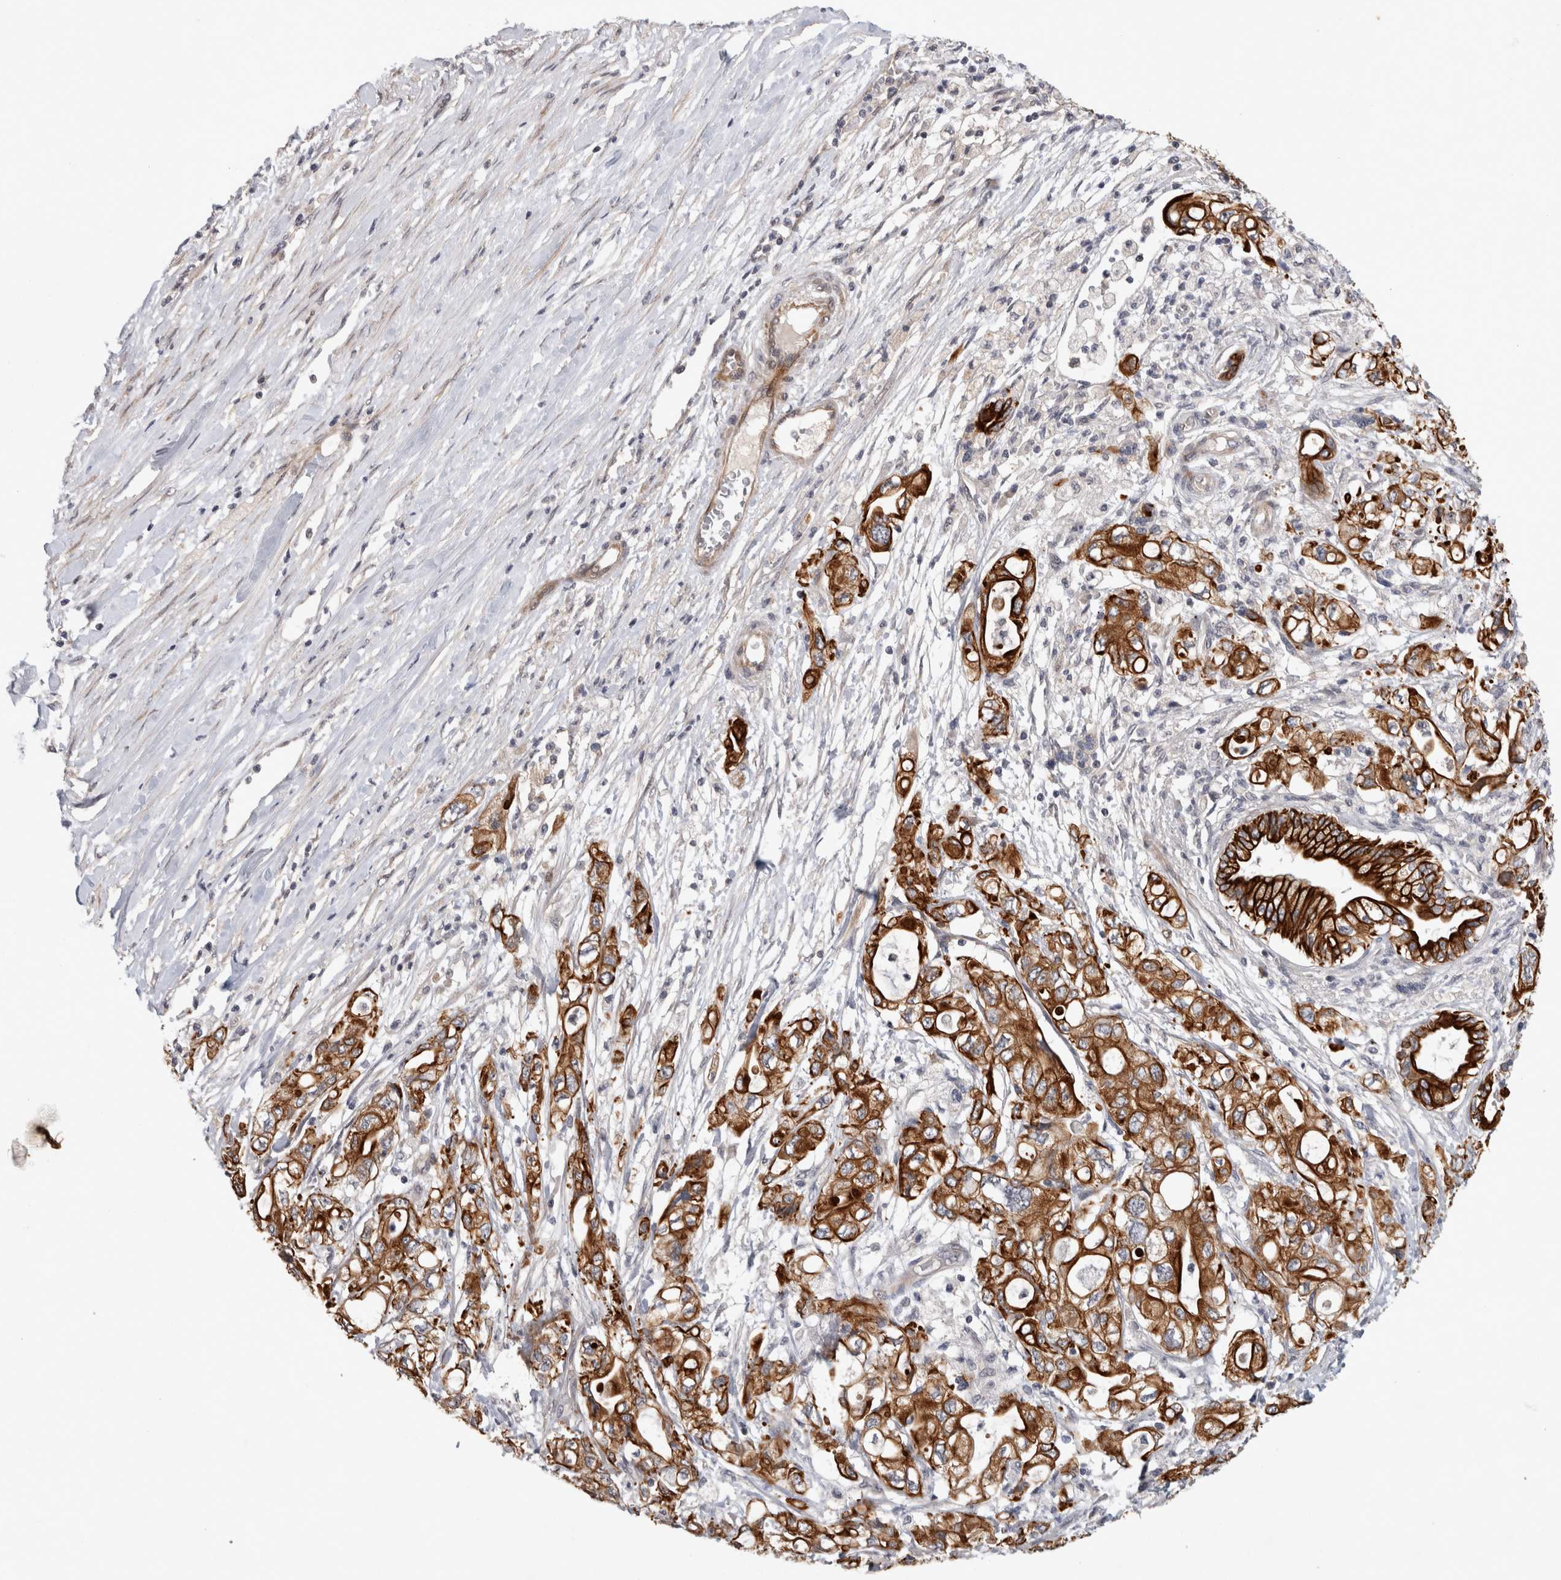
{"staining": {"intensity": "strong", "quantity": "25%-75%", "location": "cytoplasmic/membranous"}, "tissue": "pancreatic cancer", "cell_type": "Tumor cells", "image_type": "cancer", "snomed": [{"axis": "morphology", "description": "Adenocarcinoma, NOS"}, {"axis": "topography", "description": "Pancreas"}], "caption": "The photomicrograph exhibits a brown stain indicating the presence of a protein in the cytoplasmic/membranous of tumor cells in pancreatic cancer.", "gene": "CRISPLD1", "patient": {"sex": "male", "age": 79}}